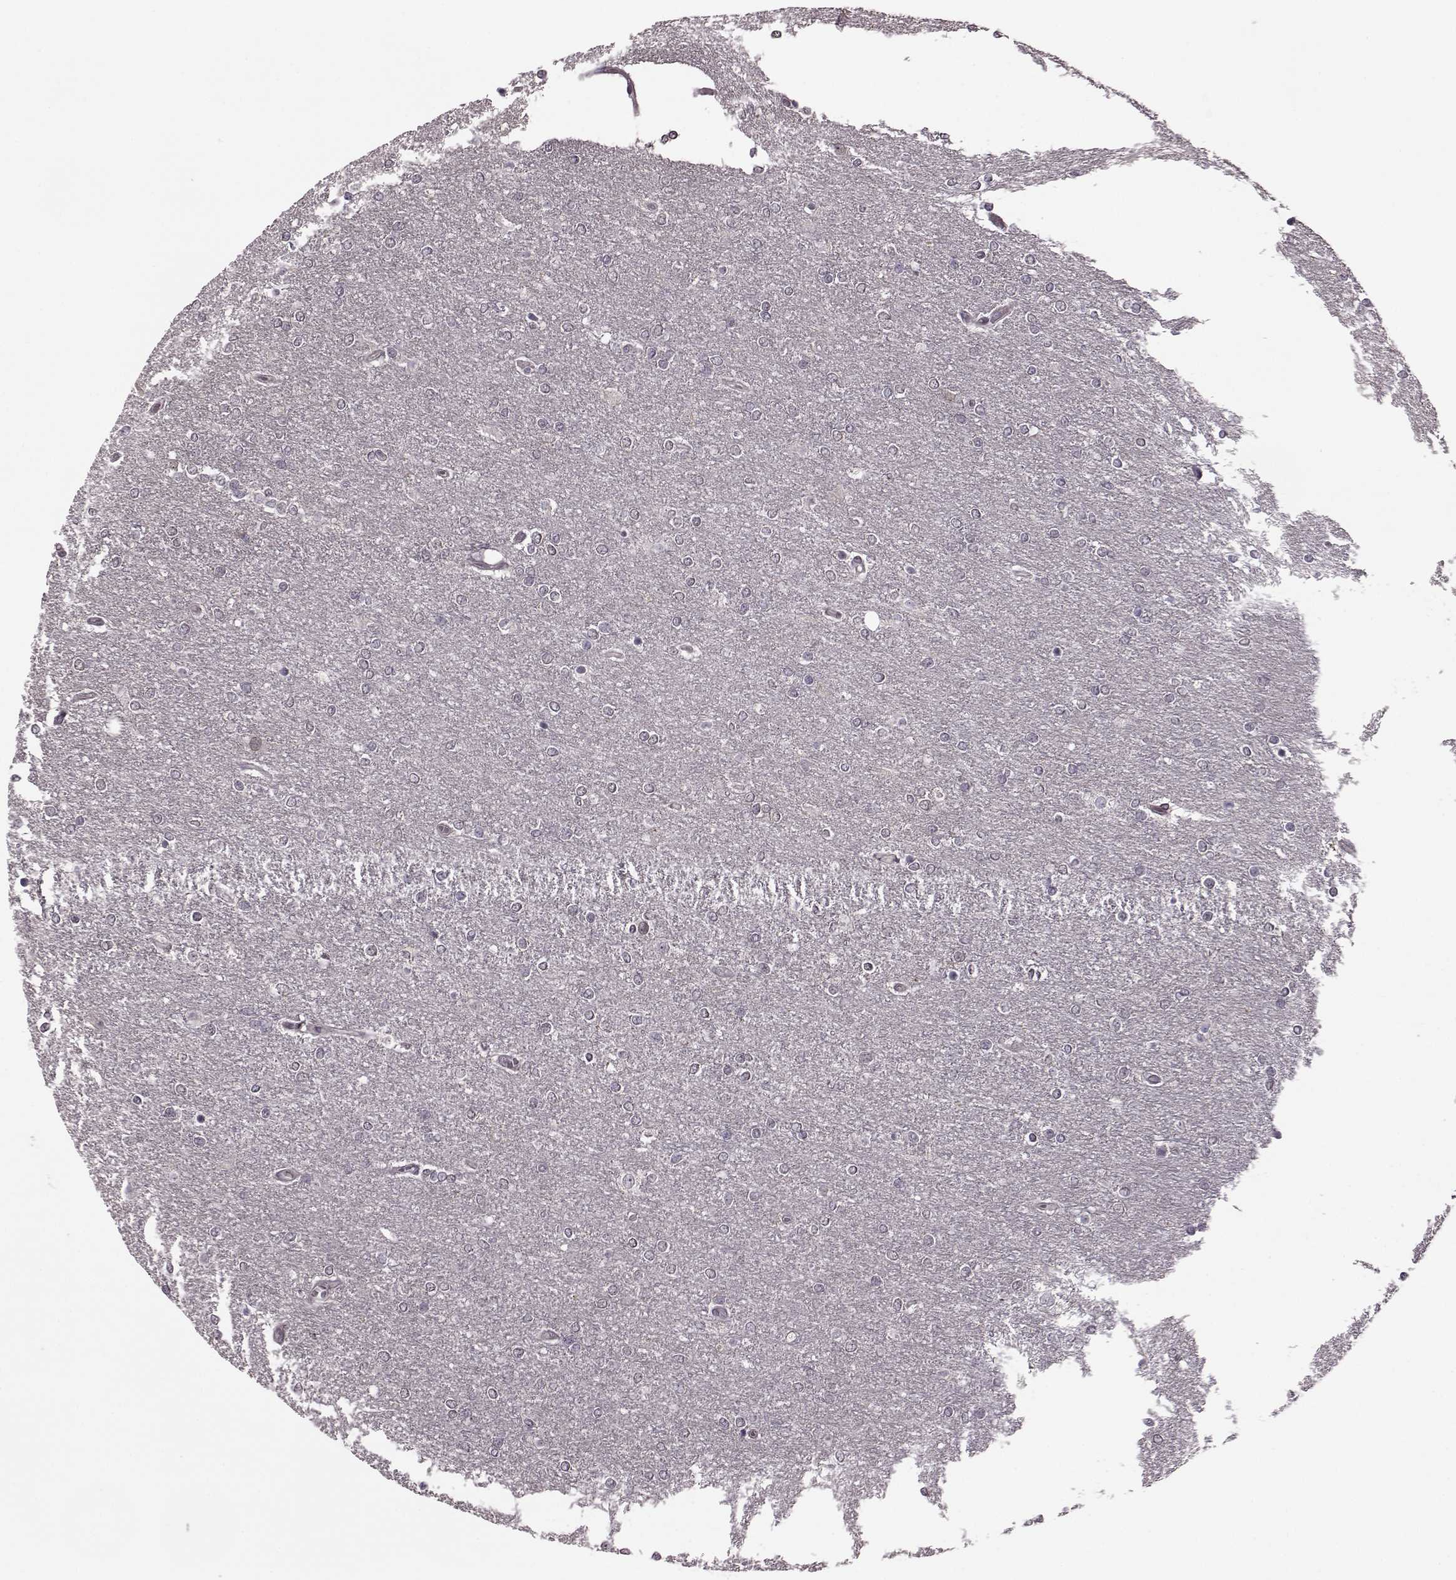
{"staining": {"intensity": "negative", "quantity": "none", "location": "none"}, "tissue": "glioma", "cell_type": "Tumor cells", "image_type": "cancer", "snomed": [{"axis": "morphology", "description": "Glioma, malignant, High grade"}, {"axis": "topography", "description": "Brain"}], "caption": "This micrograph is of glioma stained with IHC to label a protein in brown with the nuclei are counter-stained blue. There is no positivity in tumor cells.", "gene": "SYNPO", "patient": {"sex": "female", "age": 61}}